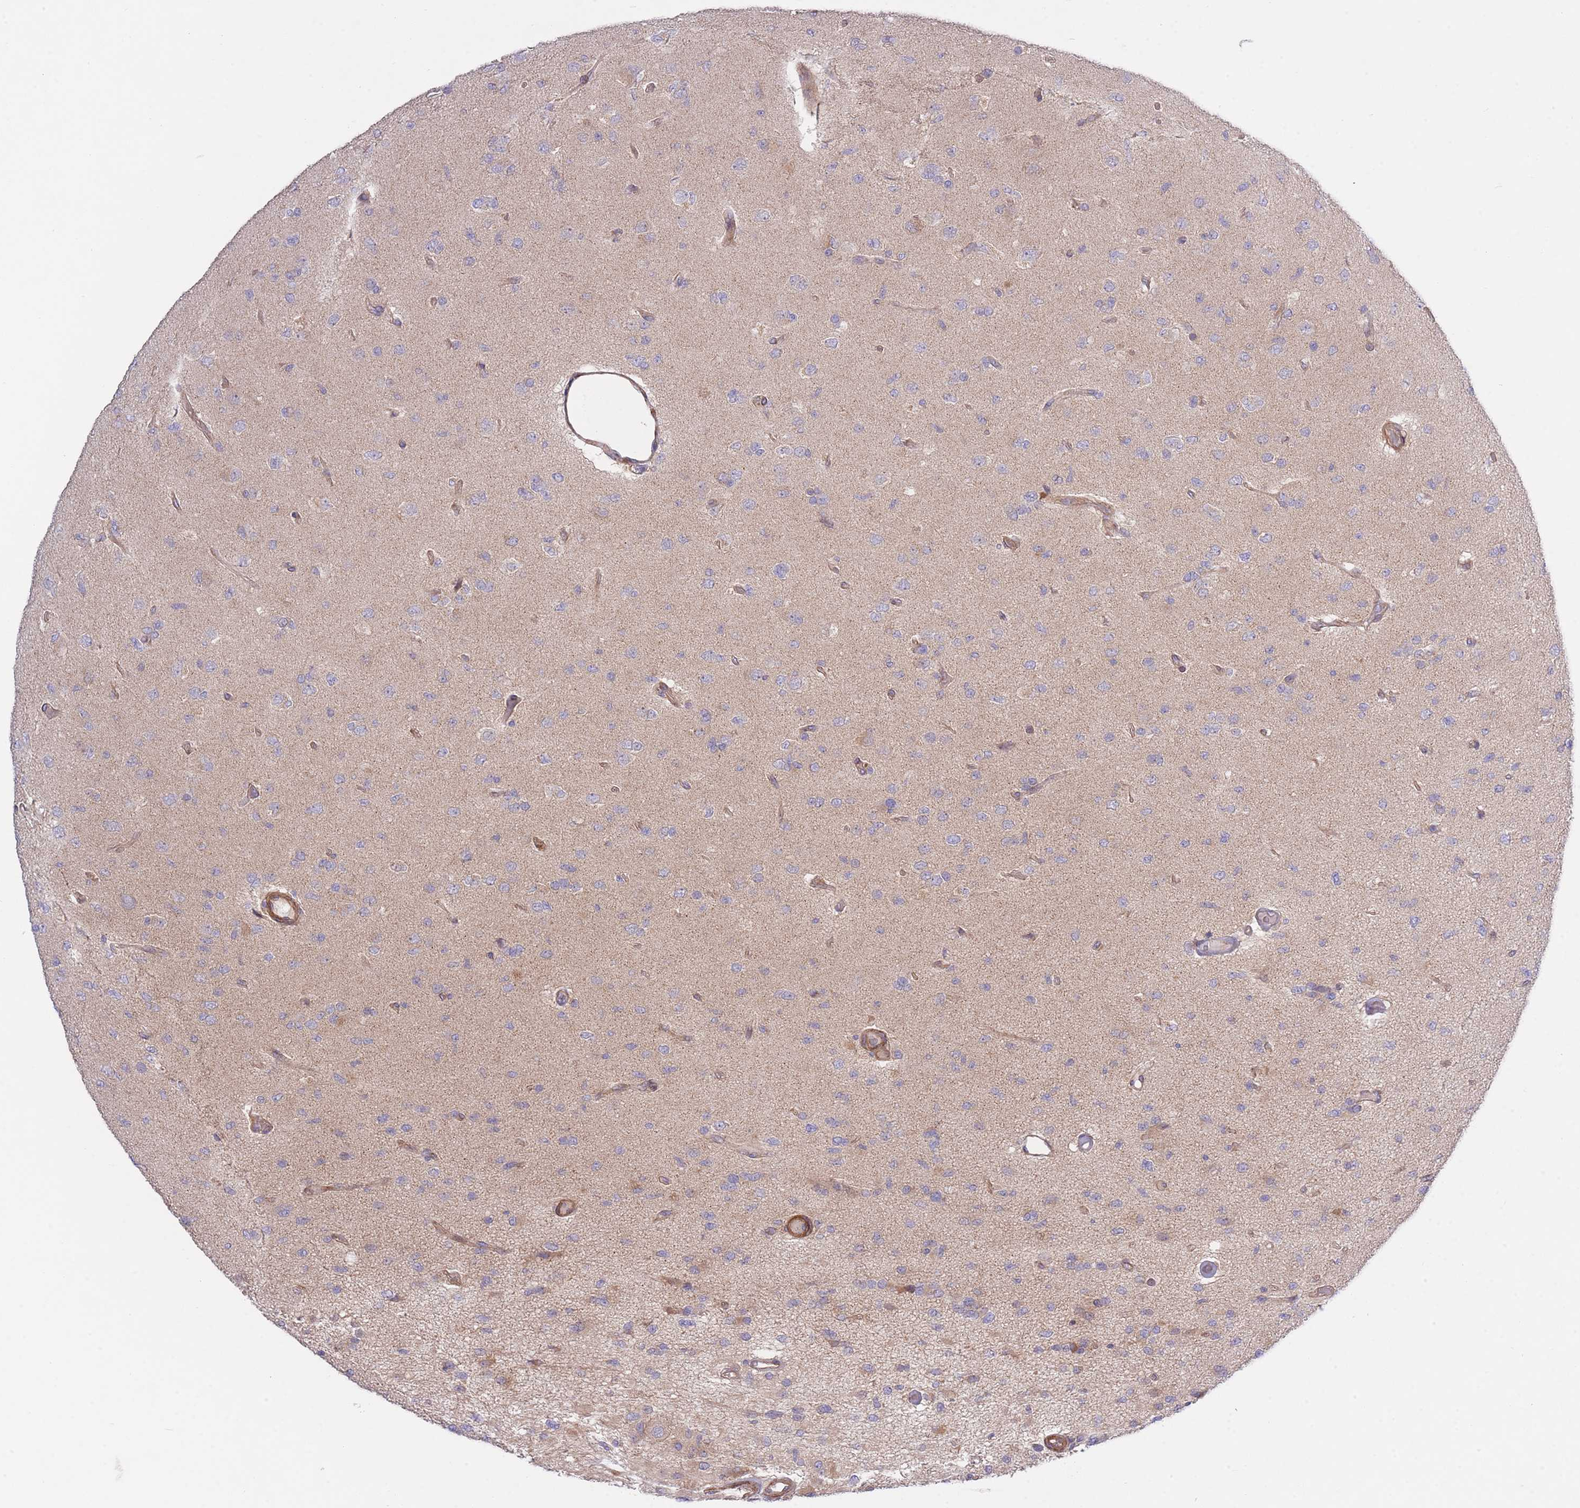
{"staining": {"intensity": "moderate", "quantity": "25%-75%", "location": "cytoplasmic/membranous"}, "tissue": "glioma", "cell_type": "Tumor cells", "image_type": "cancer", "snomed": [{"axis": "morphology", "description": "Glioma, malignant, High grade"}, {"axis": "topography", "description": "Brain"}], "caption": "Moderate cytoplasmic/membranous expression for a protein is identified in about 25%-75% of tumor cells of high-grade glioma (malignant) using immunohistochemistry (IHC).", "gene": "CHAC1", "patient": {"sex": "male", "age": 77}}